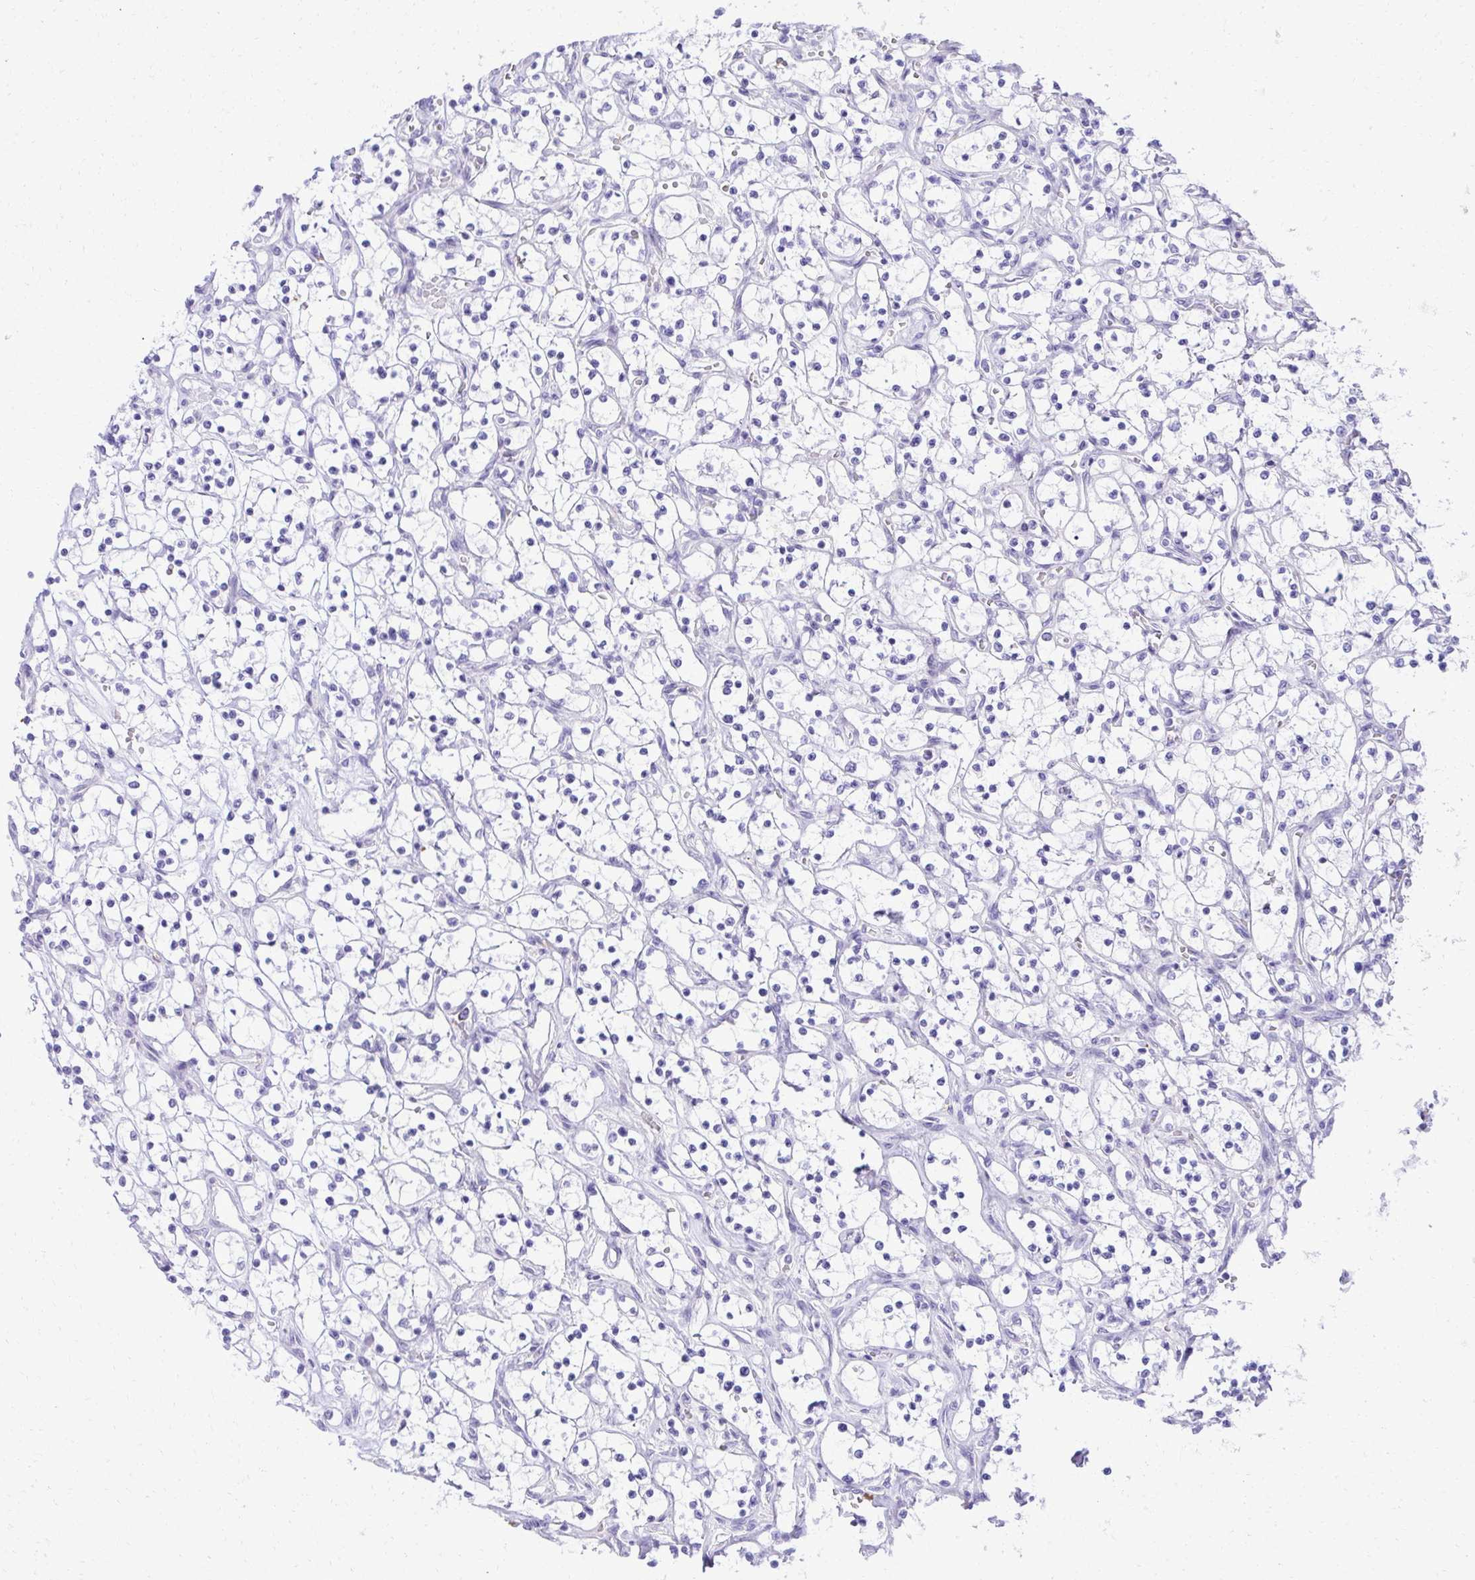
{"staining": {"intensity": "negative", "quantity": "none", "location": "none"}, "tissue": "renal cancer", "cell_type": "Tumor cells", "image_type": "cancer", "snomed": [{"axis": "morphology", "description": "Adenocarcinoma, NOS"}, {"axis": "topography", "description": "Kidney"}], "caption": "Immunohistochemistry image of adenocarcinoma (renal) stained for a protein (brown), which shows no staining in tumor cells.", "gene": "PITPNM3", "patient": {"sex": "female", "age": 69}}